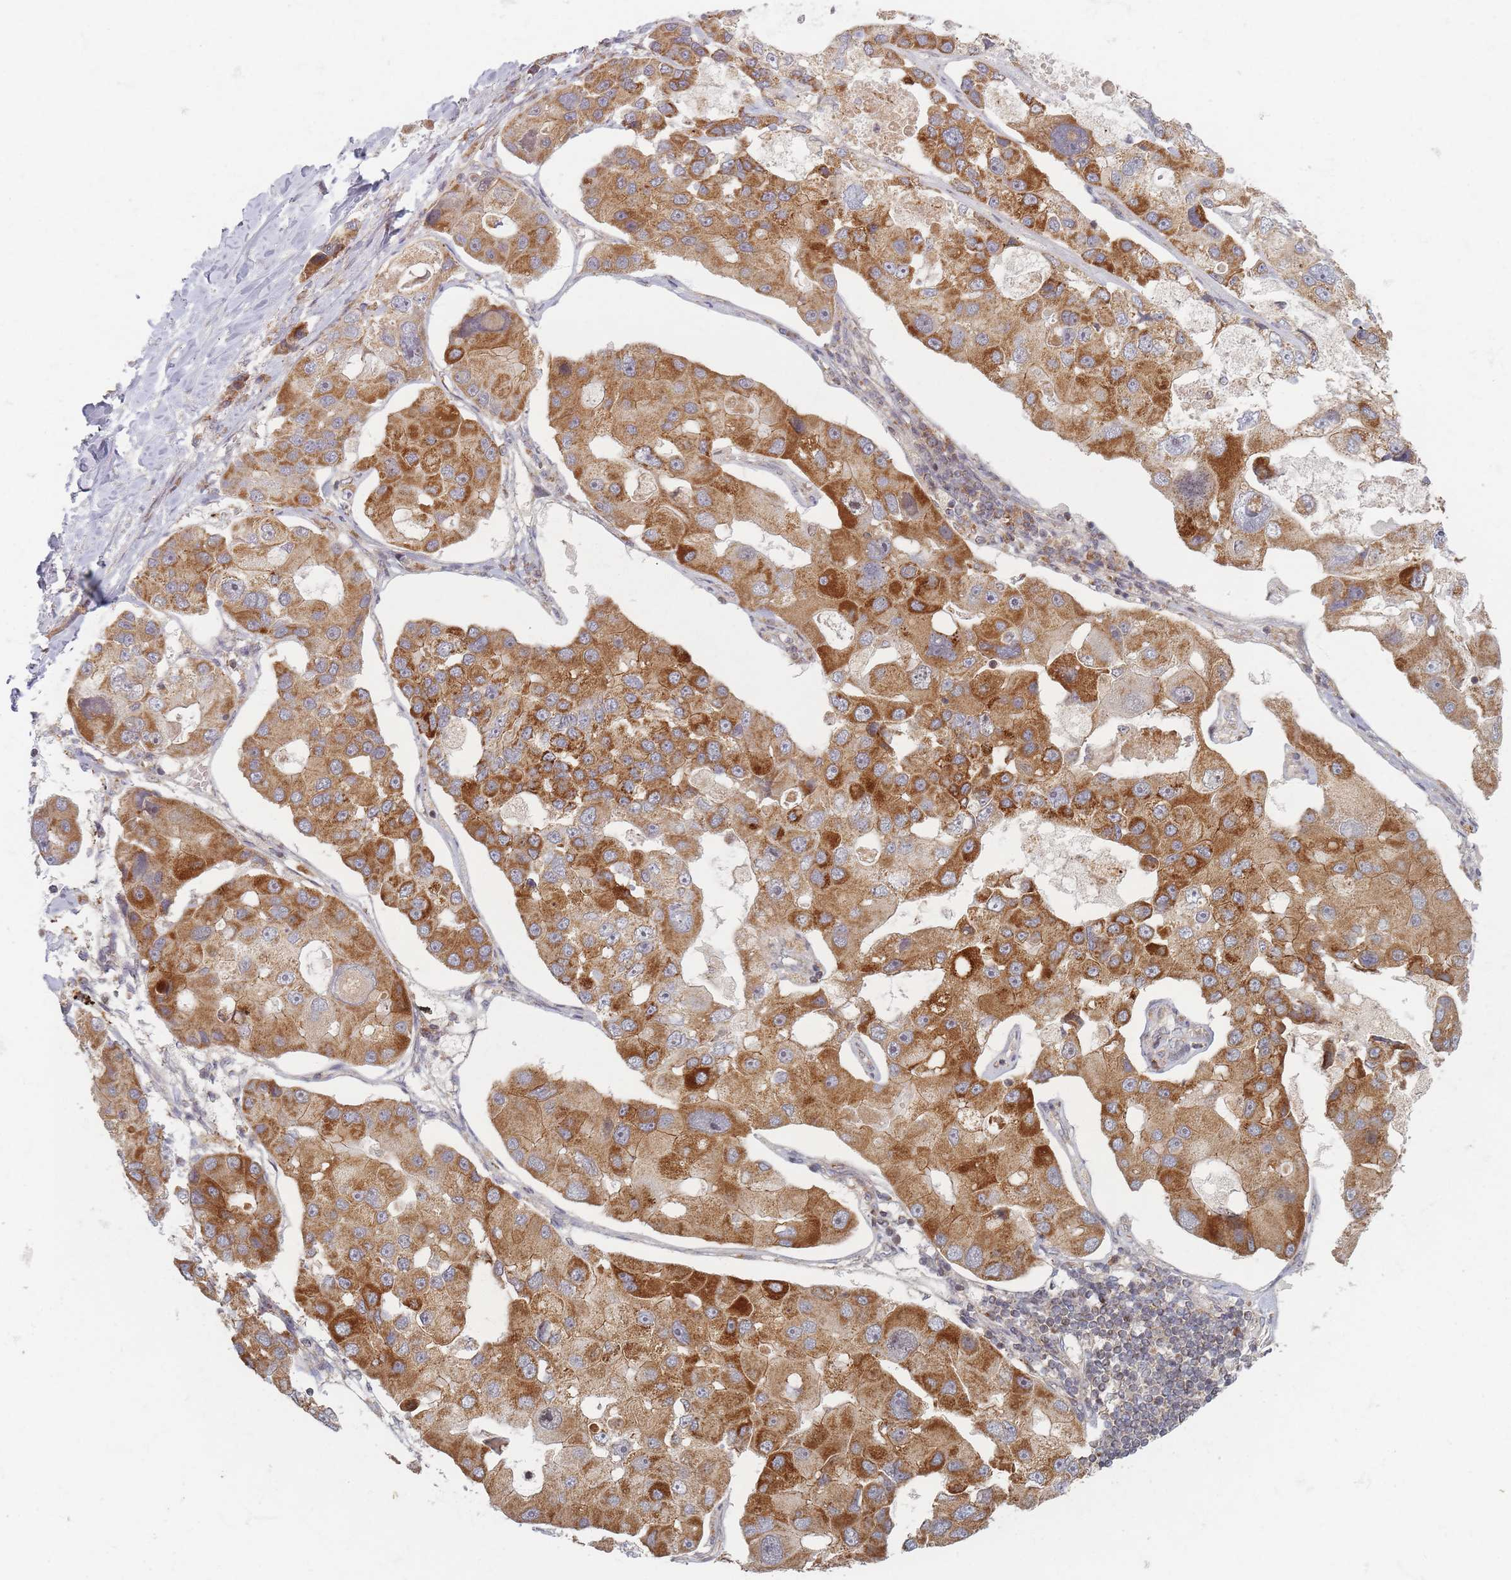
{"staining": {"intensity": "strong", "quantity": ">75%", "location": "cytoplasmic/membranous"}, "tissue": "lung cancer", "cell_type": "Tumor cells", "image_type": "cancer", "snomed": [{"axis": "morphology", "description": "Adenocarcinoma, NOS"}, {"axis": "topography", "description": "Lung"}], "caption": "There is high levels of strong cytoplasmic/membranous staining in tumor cells of adenocarcinoma (lung), as demonstrated by immunohistochemical staining (brown color).", "gene": "RADX", "patient": {"sex": "female", "age": 54}}